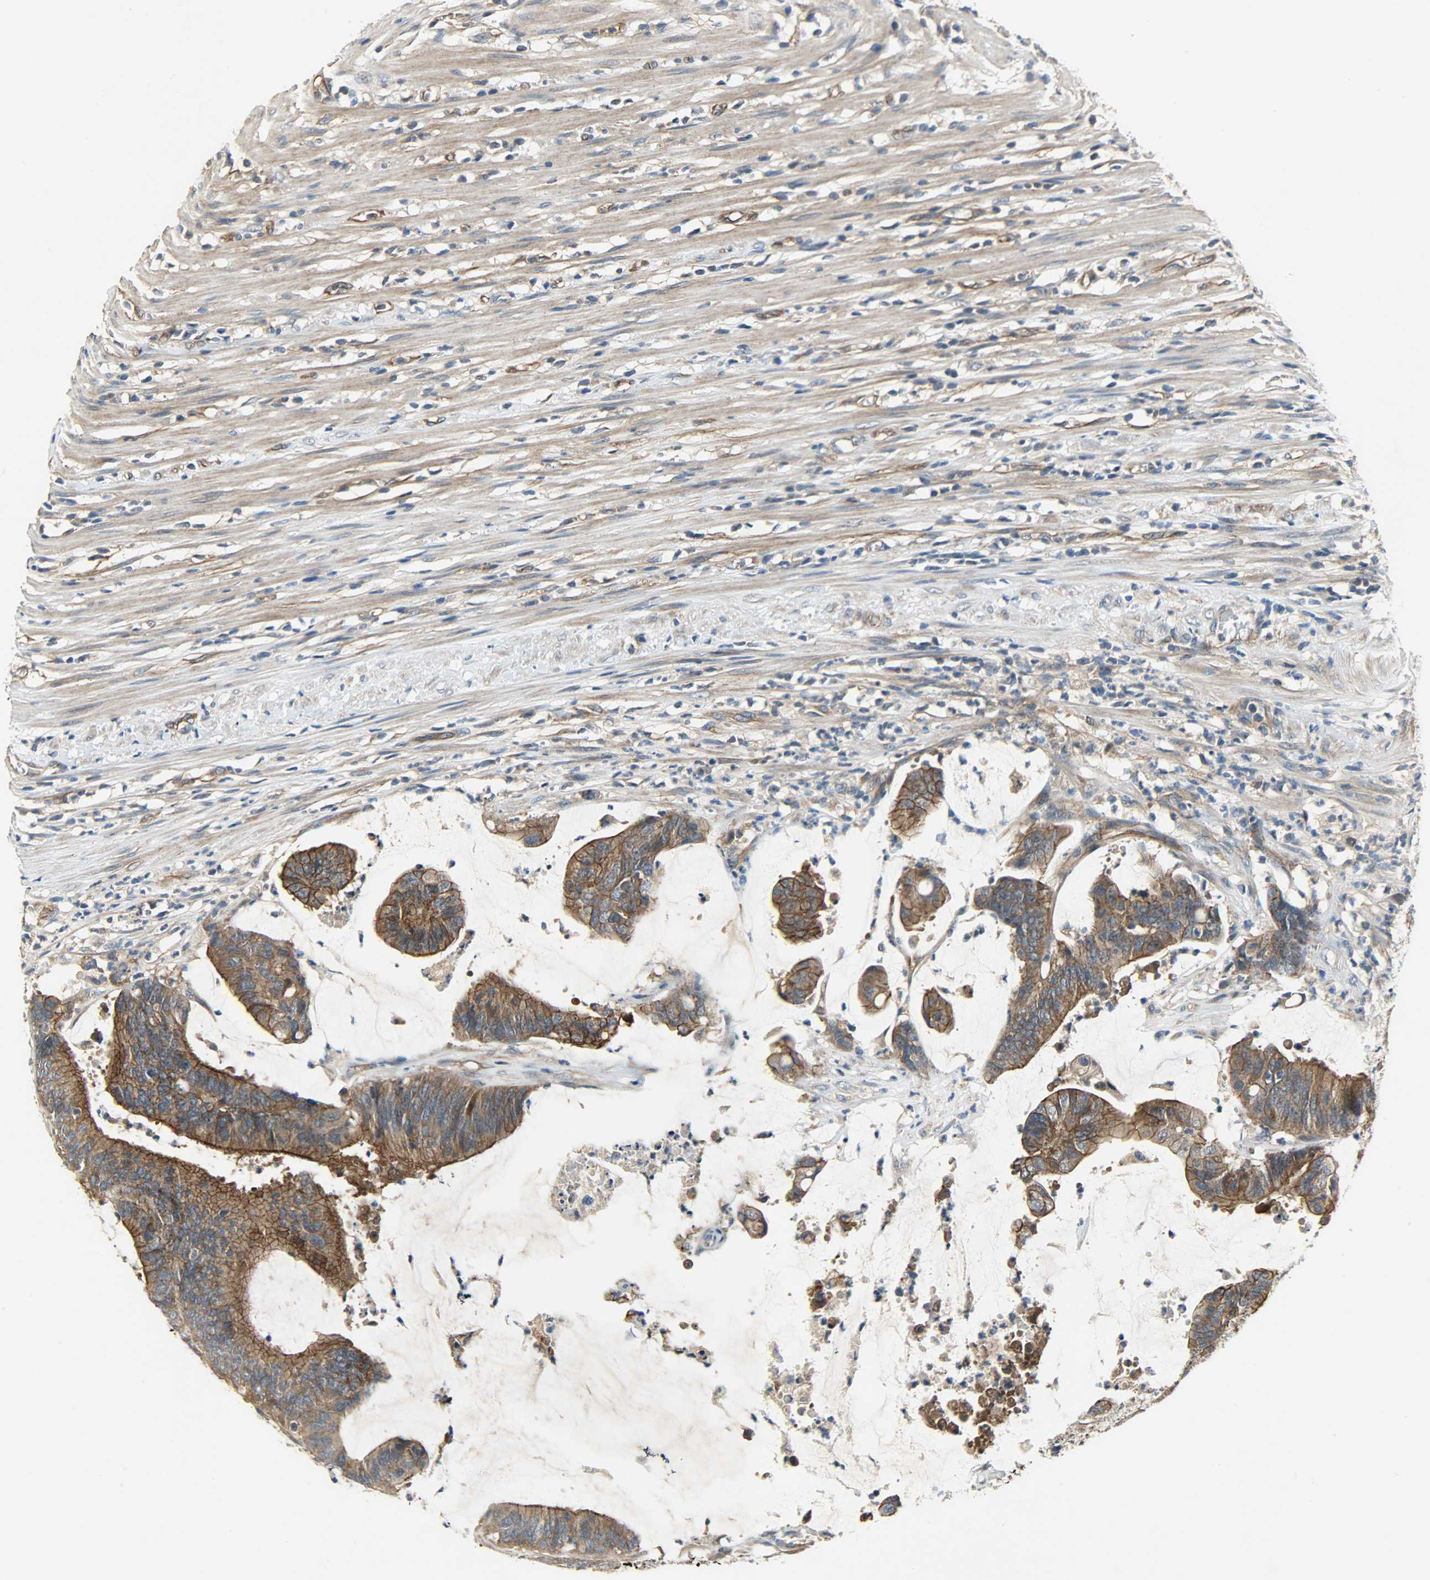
{"staining": {"intensity": "moderate", "quantity": ">75%", "location": "cytoplasmic/membranous"}, "tissue": "colorectal cancer", "cell_type": "Tumor cells", "image_type": "cancer", "snomed": [{"axis": "morphology", "description": "Adenocarcinoma, NOS"}, {"axis": "topography", "description": "Rectum"}], "caption": "This micrograph displays IHC staining of colorectal cancer (adenocarcinoma), with medium moderate cytoplasmic/membranous expression in about >75% of tumor cells.", "gene": "KIAA1217", "patient": {"sex": "female", "age": 66}}